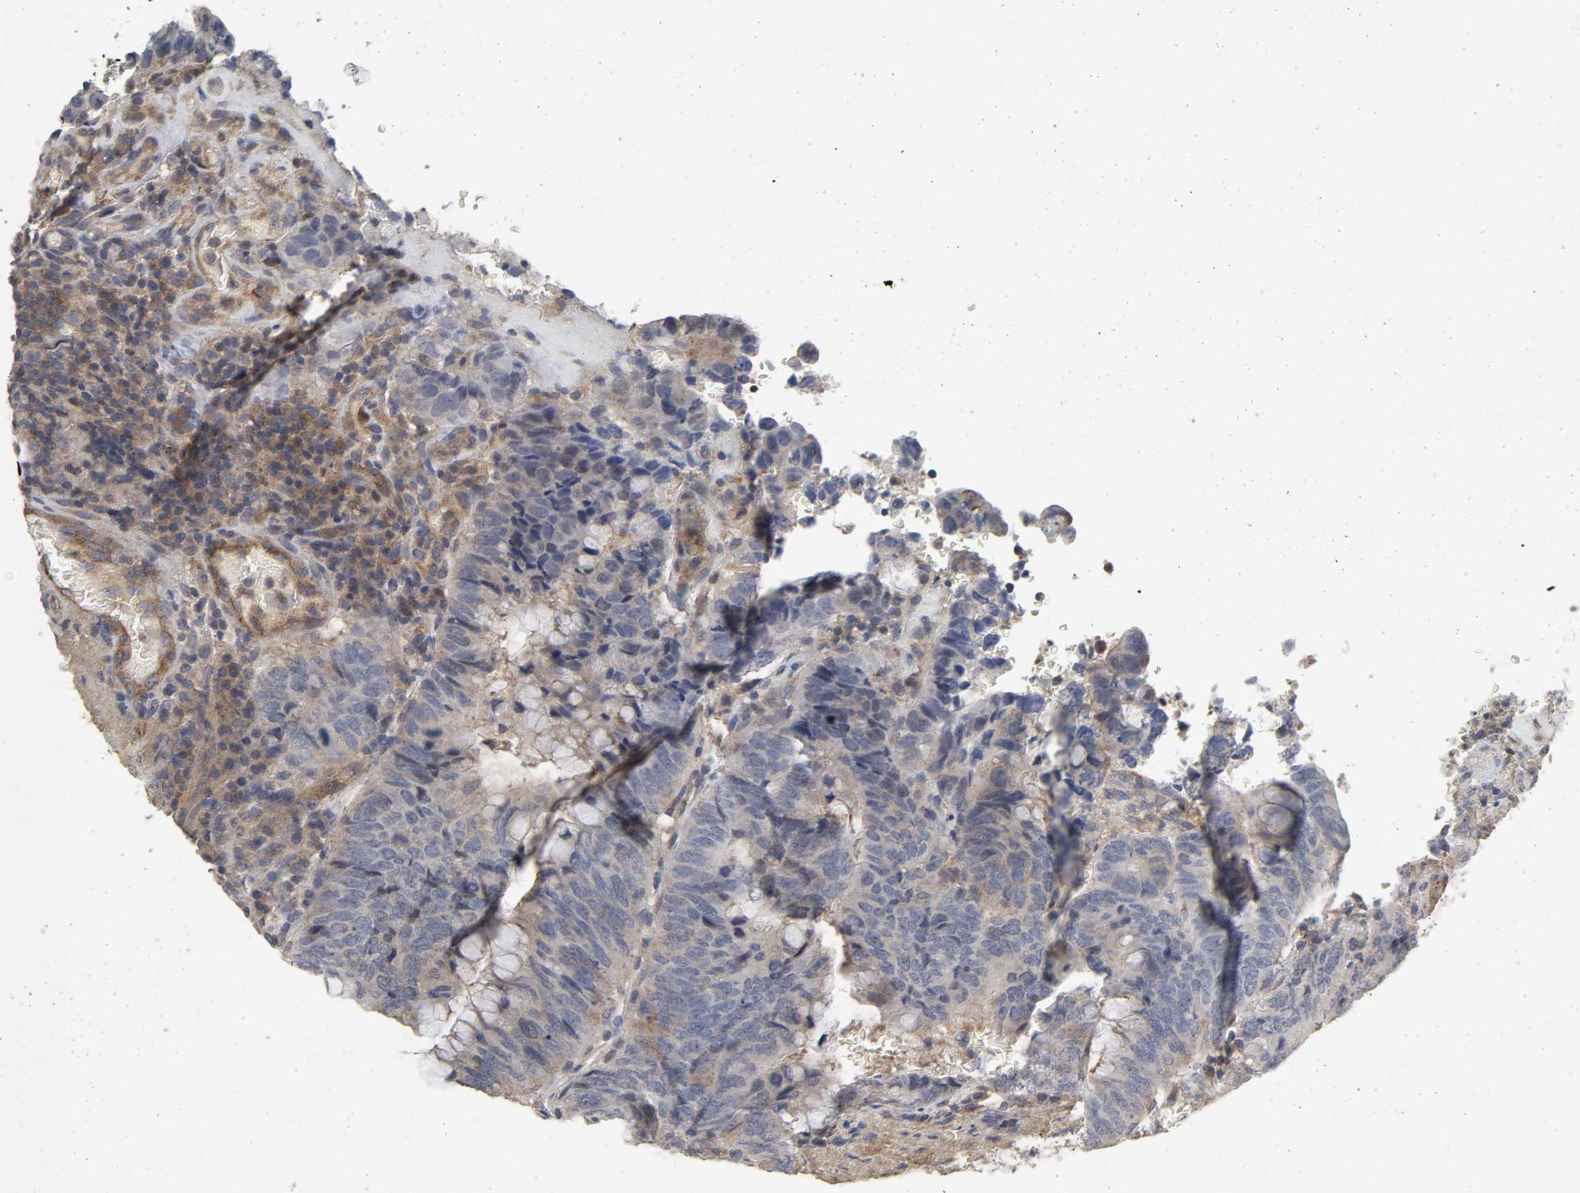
{"staining": {"intensity": "moderate", "quantity": ">75%", "location": "cytoplasmic/membranous"}, "tissue": "colorectal cancer", "cell_type": "Tumor cells", "image_type": "cancer", "snomed": [{"axis": "morphology", "description": "Normal tissue, NOS"}, {"axis": "morphology", "description": "Adenocarcinoma, NOS"}, {"axis": "topography", "description": "Rectum"}, {"axis": "topography", "description": "Peripheral nerve tissue"}], "caption": "This is a histology image of IHC staining of colorectal adenocarcinoma, which shows moderate staining in the cytoplasmic/membranous of tumor cells.", "gene": "SH3GLB1", "patient": {"sex": "male", "age": 92}}